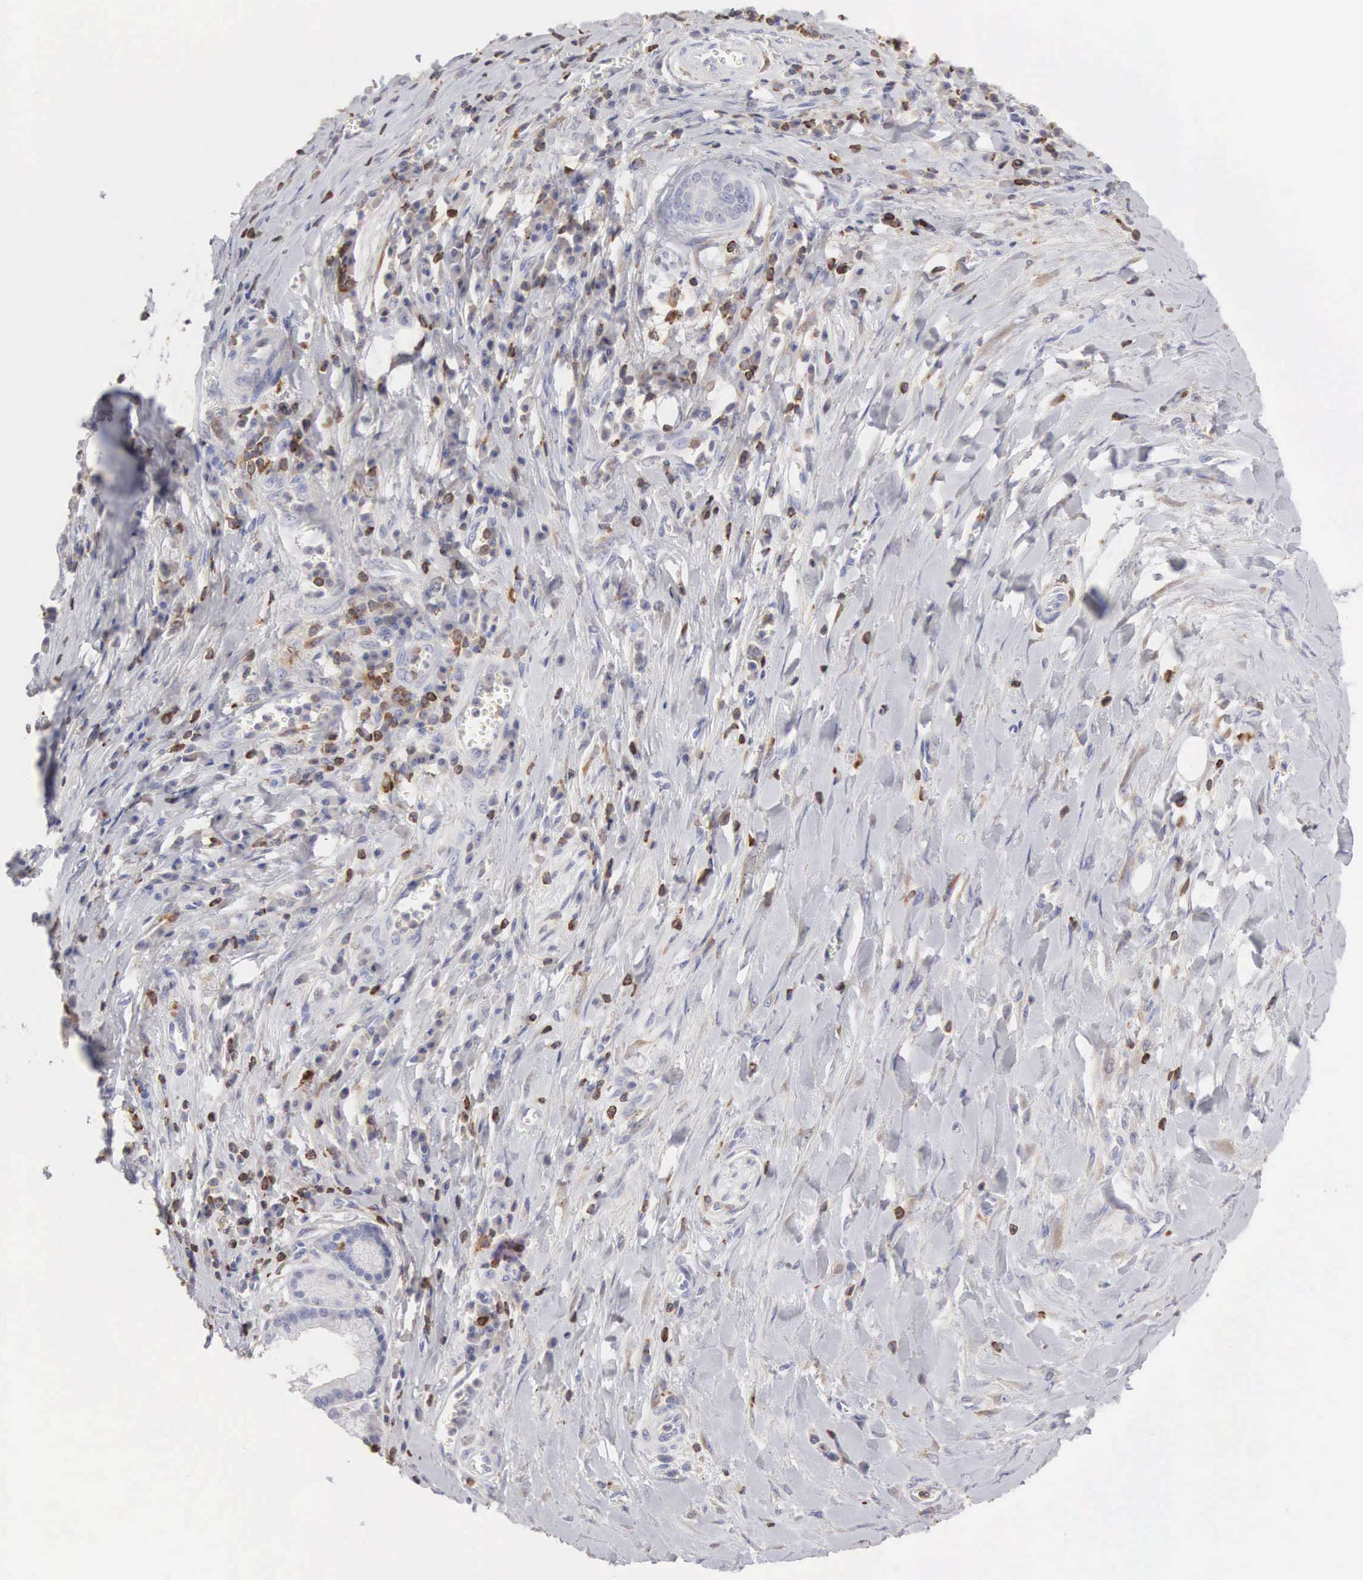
{"staining": {"intensity": "weak", "quantity": "<25%", "location": "cytoplasmic/membranous"}, "tissue": "pancreatic cancer", "cell_type": "Tumor cells", "image_type": "cancer", "snomed": [{"axis": "morphology", "description": "Adenocarcinoma, NOS"}, {"axis": "topography", "description": "Pancreas"}], "caption": "Human adenocarcinoma (pancreatic) stained for a protein using immunohistochemistry reveals no expression in tumor cells.", "gene": "SH3BP1", "patient": {"sex": "male", "age": 69}}